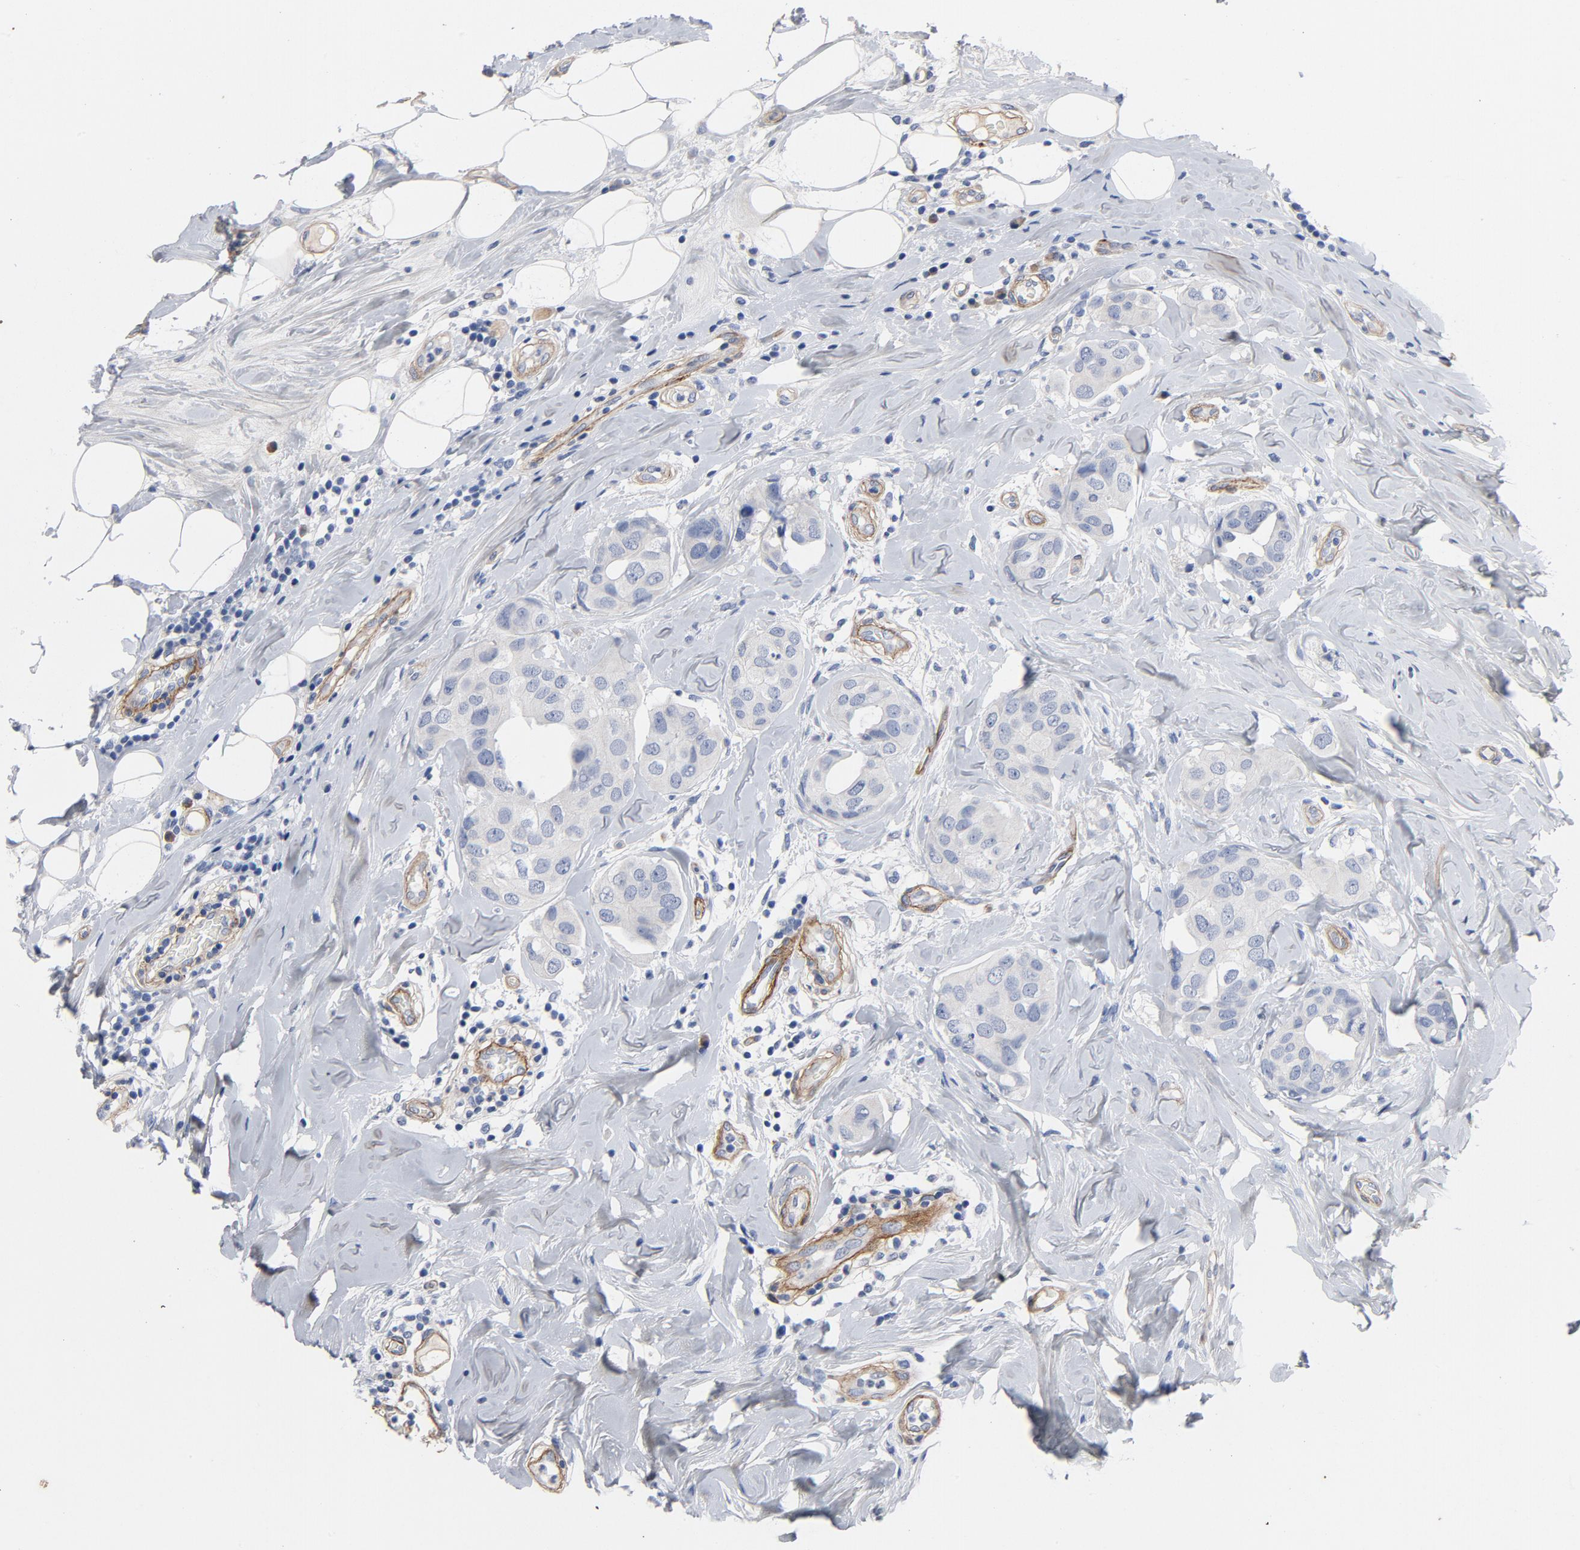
{"staining": {"intensity": "negative", "quantity": "none", "location": "none"}, "tissue": "breast cancer", "cell_type": "Tumor cells", "image_type": "cancer", "snomed": [{"axis": "morphology", "description": "Duct carcinoma"}, {"axis": "topography", "description": "Breast"}], "caption": "Immunohistochemical staining of breast infiltrating ductal carcinoma displays no significant staining in tumor cells. (Immunohistochemistry, brightfield microscopy, high magnification).", "gene": "LAMC1", "patient": {"sex": "female", "age": 40}}